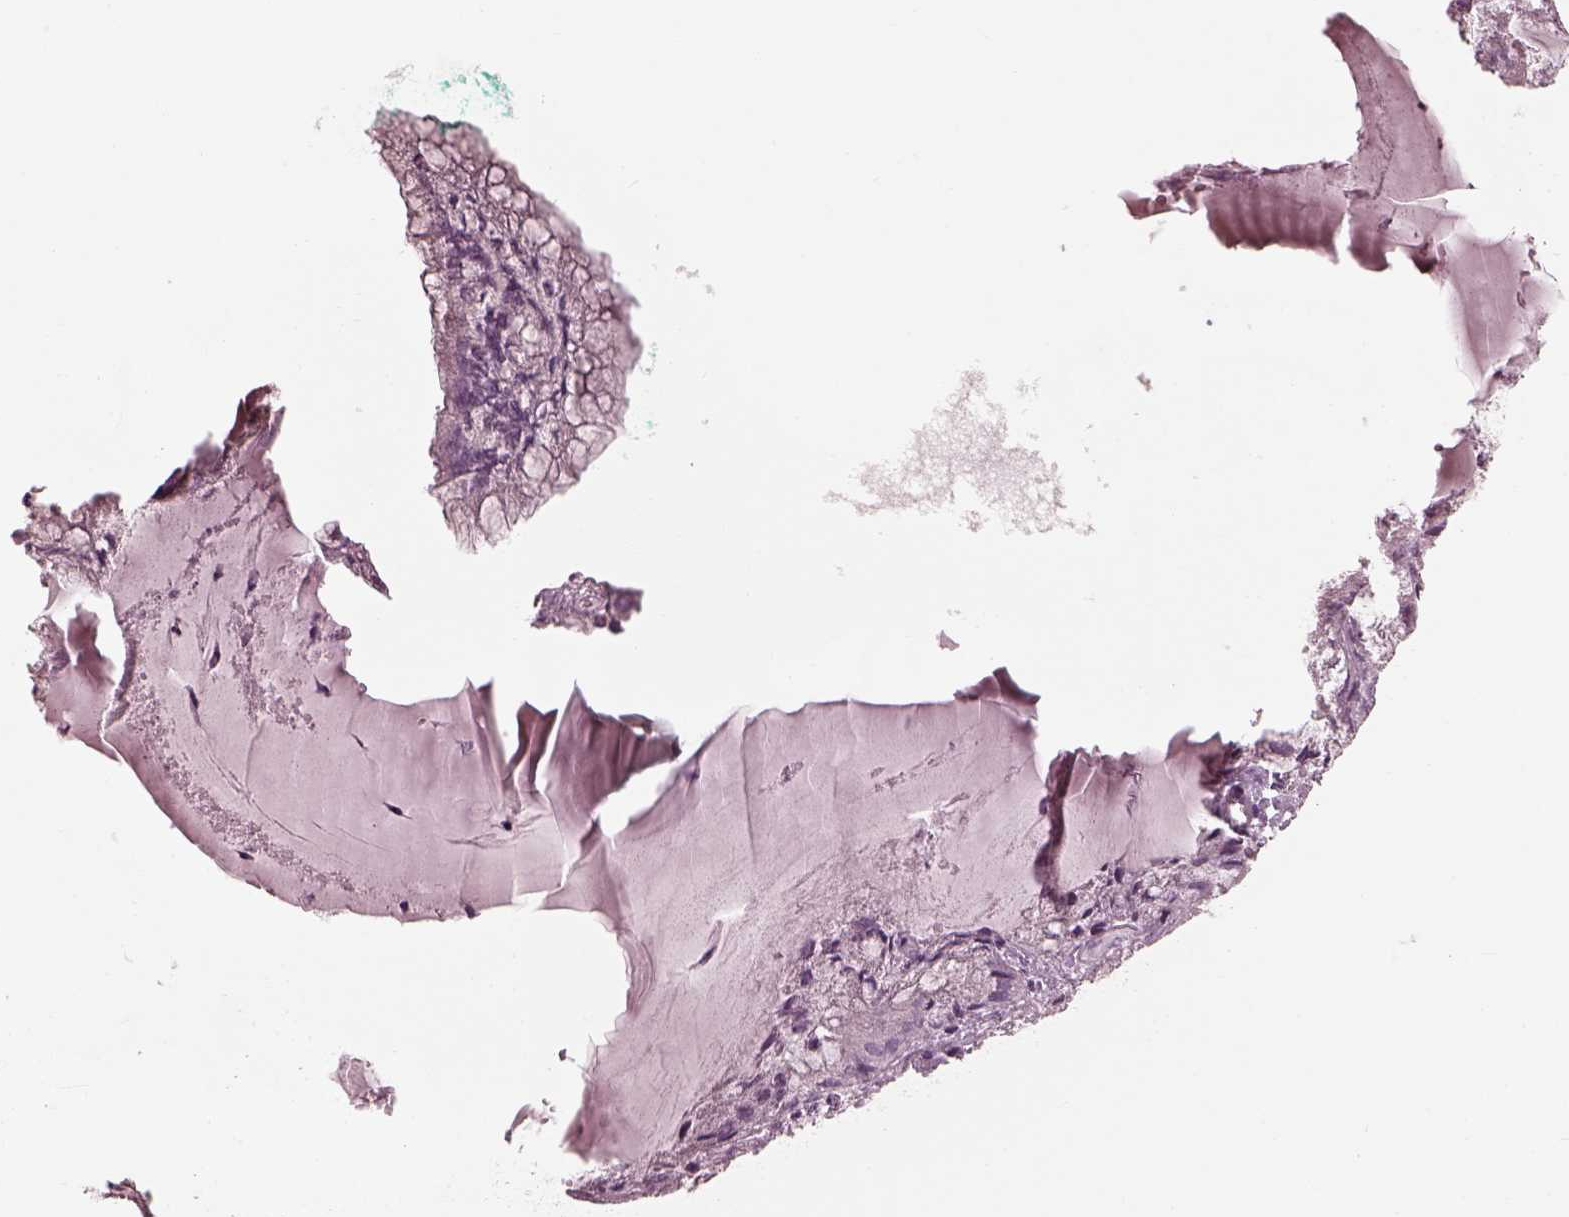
{"staining": {"intensity": "negative", "quantity": "none", "location": "none"}, "tissue": "endometrial cancer", "cell_type": "Tumor cells", "image_type": "cancer", "snomed": [{"axis": "morphology", "description": "Carcinoma, NOS"}, {"axis": "topography", "description": "Endometrium"}], "caption": "Tumor cells show no significant positivity in carcinoma (endometrial).", "gene": "SAXO2", "patient": {"sex": "female", "age": 62}}